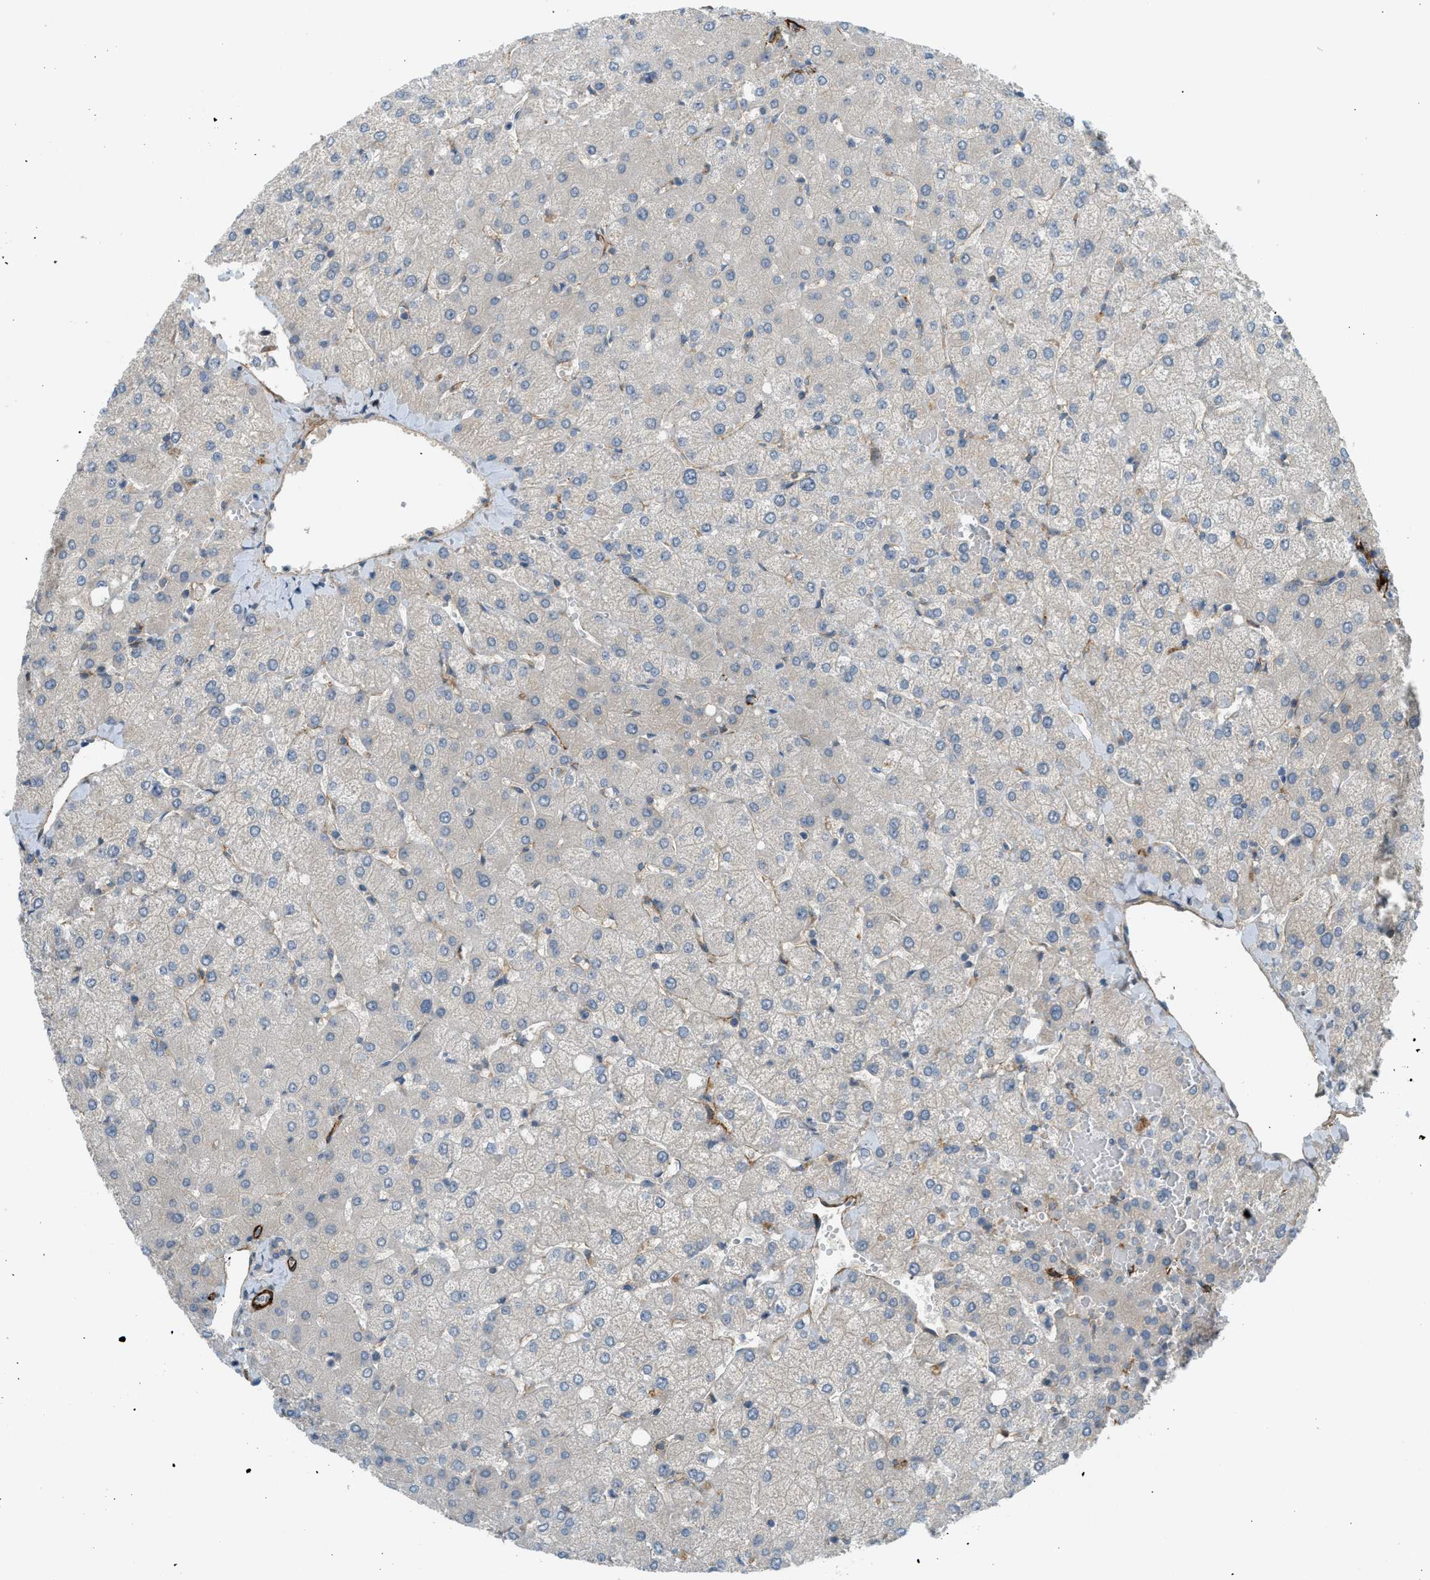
{"staining": {"intensity": "negative", "quantity": "none", "location": "none"}, "tissue": "liver", "cell_type": "Cholangiocytes", "image_type": "normal", "snomed": [{"axis": "morphology", "description": "Normal tissue, NOS"}, {"axis": "topography", "description": "Liver"}], "caption": "Cholangiocytes are negative for protein expression in normal human liver. (DAB (3,3'-diaminobenzidine) IHC with hematoxylin counter stain).", "gene": "EDNRA", "patient": {"sex": "female", "age": 54}}